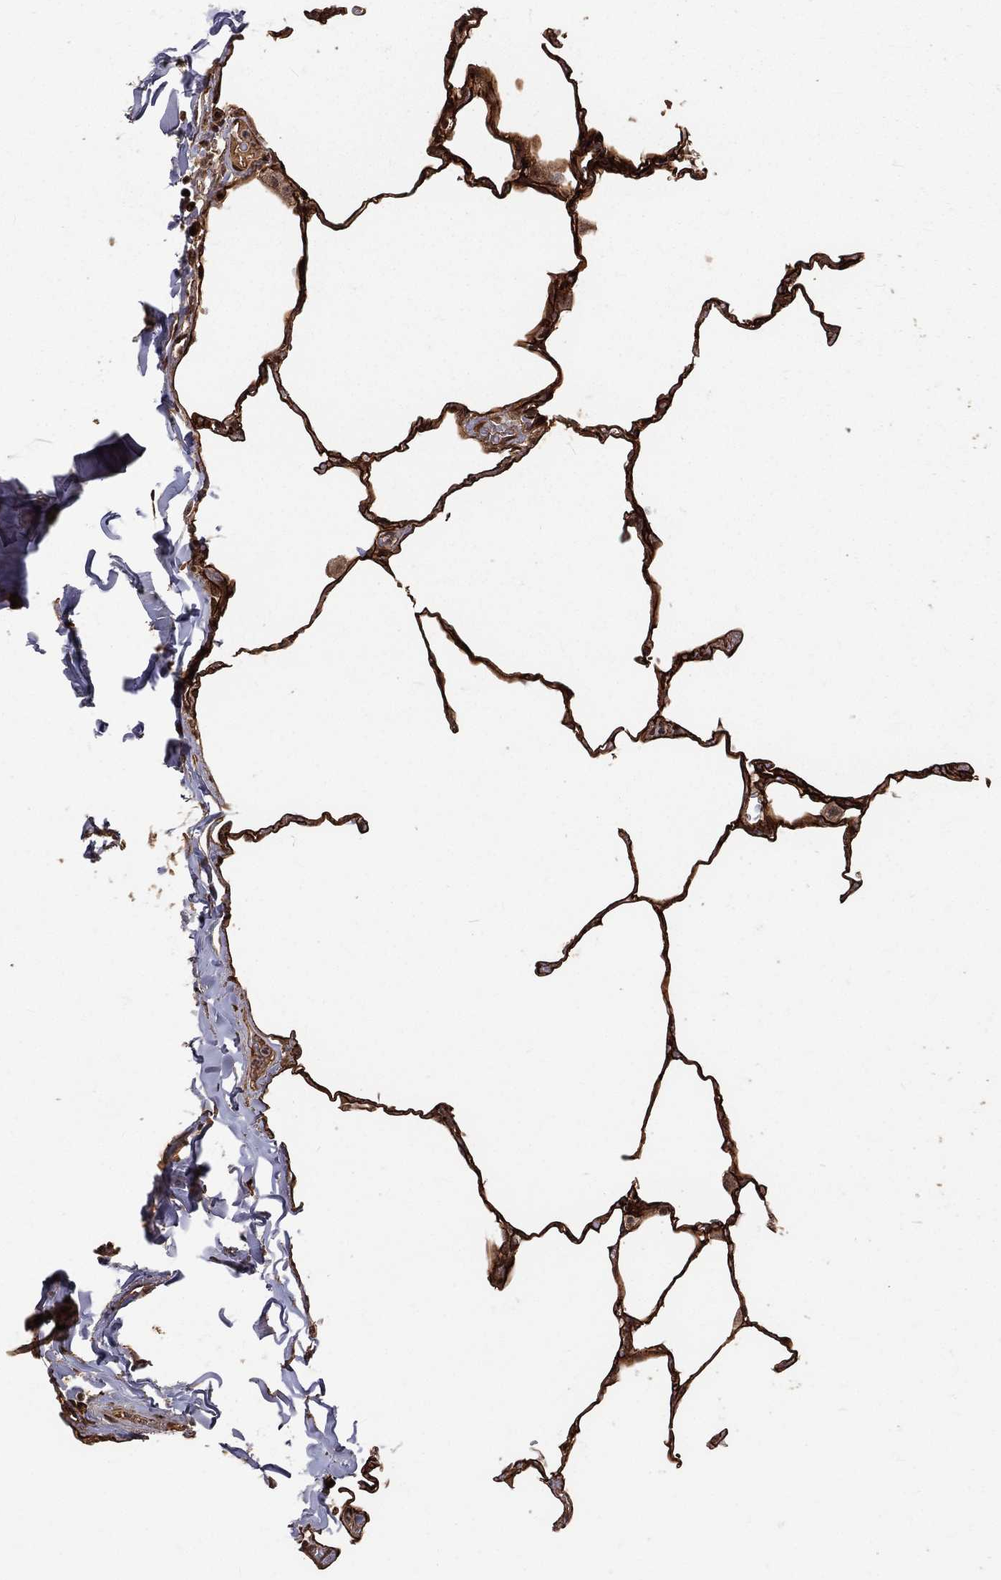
{"staining": {"intensity": "strong", "quantity": ">75%", "location": "cytoplasmic/membranous,nuclear"}, "tissue": "lung", "cell_type": "Alveolar cells", "image_type": "normal", "snomed": [{"axis": "morphology", "description": "Normal tissue, NOS"}, {"axis": "morphology", "description": "Adenocarcinoma, metastatic, NOS"}, {"axis": "topography", "description": "Lung"}], "caption": "Lung was stained to show a protein in brown. There is high levels of strong cytoplasmic/membranous,nuclear staining in approximately >75% of alveolar cells. (Stains: DAB (3,3'-diaminobenzidine) in brown, nuclei in blue, Microscopy: brightfield microscopy at high magnification).", "gene": "MAPK1", "patient": {"sex": "male", "age": 45}}